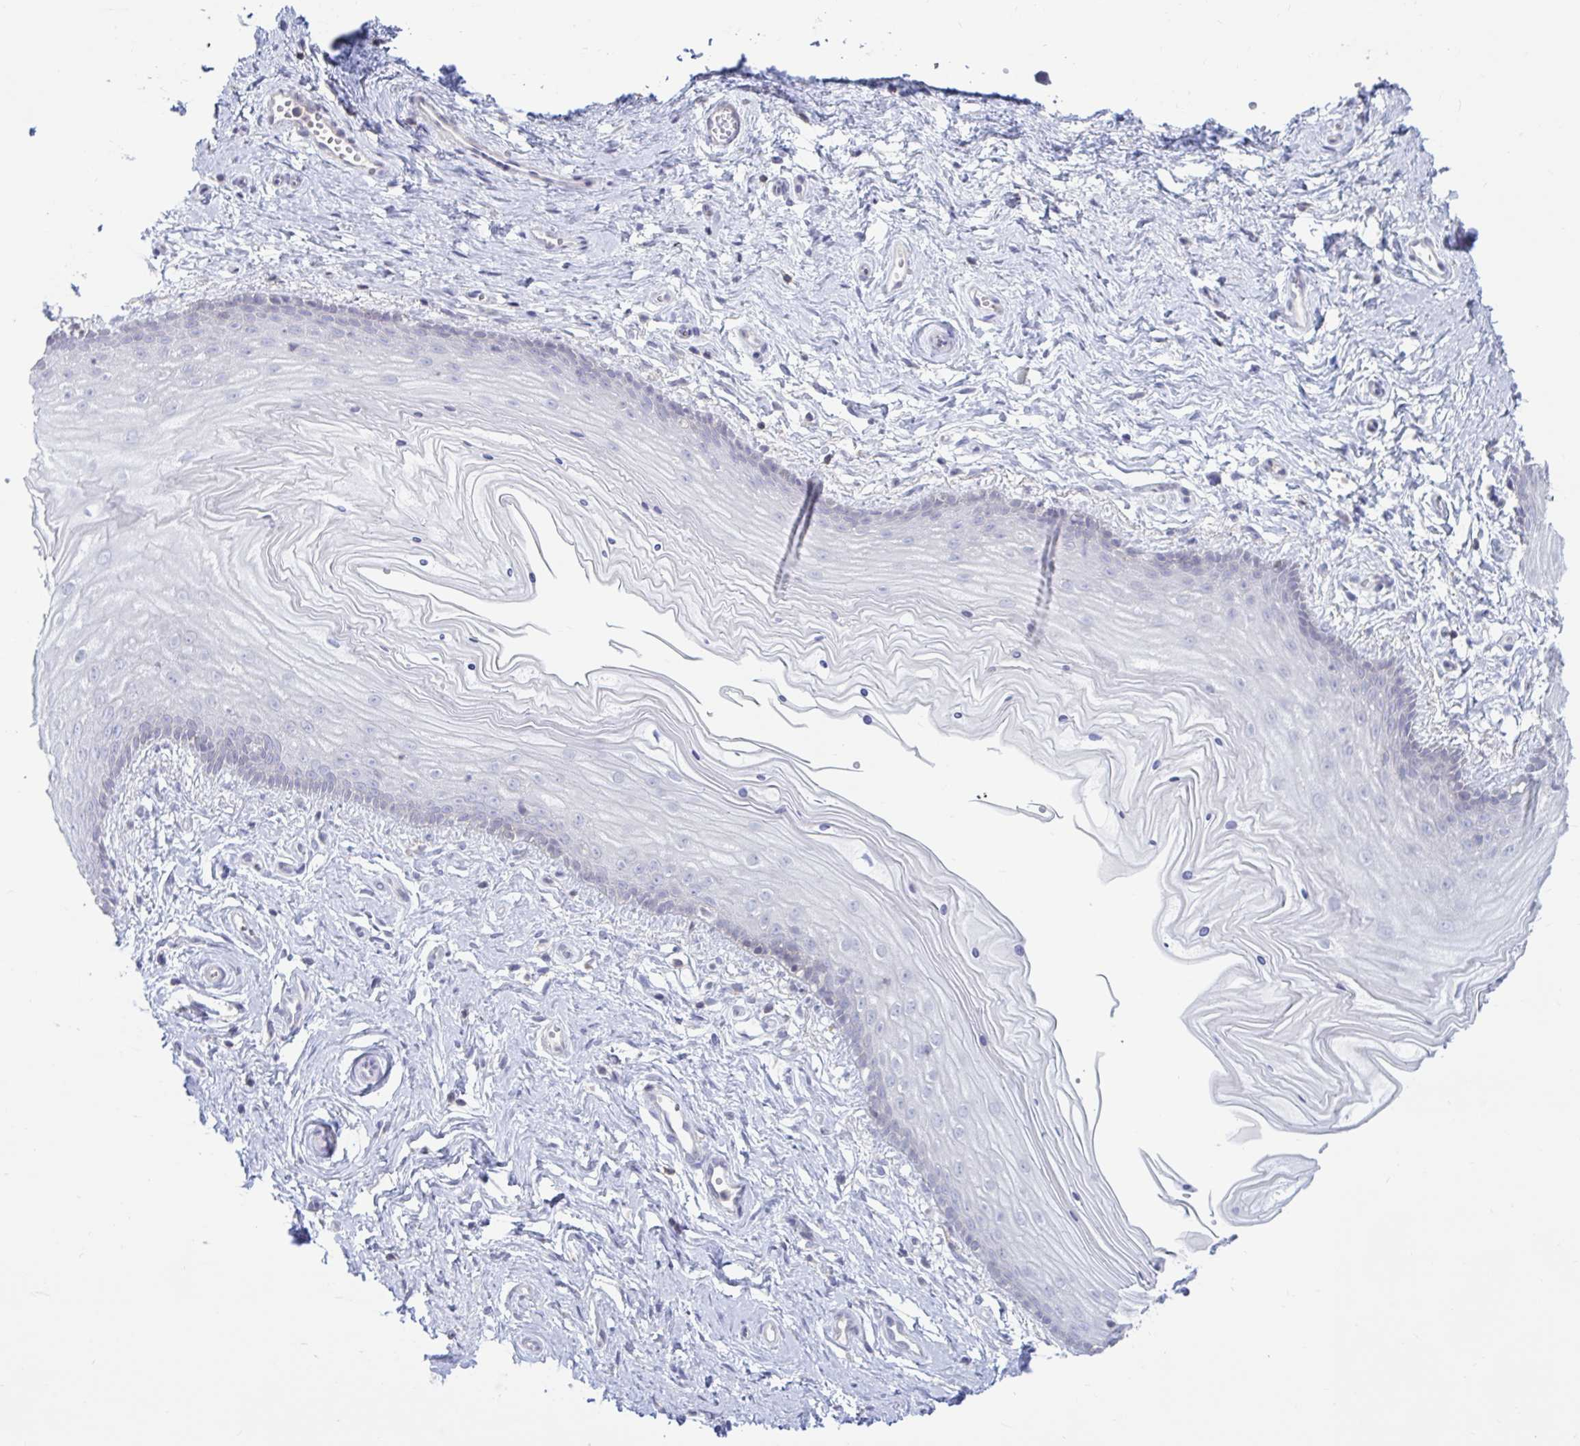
{"staining": {"intensity": "negative", "quantity": "none", "location": "none"}, "tissue": "vagina", "cell_type": "Squamous epithelial cells", "image_type": "normal", "snomed": [{"axis": "morphology", "description": "Normal tissue, NOS"}, {"axis": "topography", "description": "Vagina"}], "caption": "High magnification brightfield microscopy of normal vagina stained with DAB (3,3'-diaminobenzidine) (brown) and counterstained with hematoxylin (blue): squamous epithelial cells show no significant expression. (DAB immunohistochemistry visualized using brightfield microscopy, high magnification).", "gene": "ARPP19", "patient": {"sex": "female", "age": 38}}